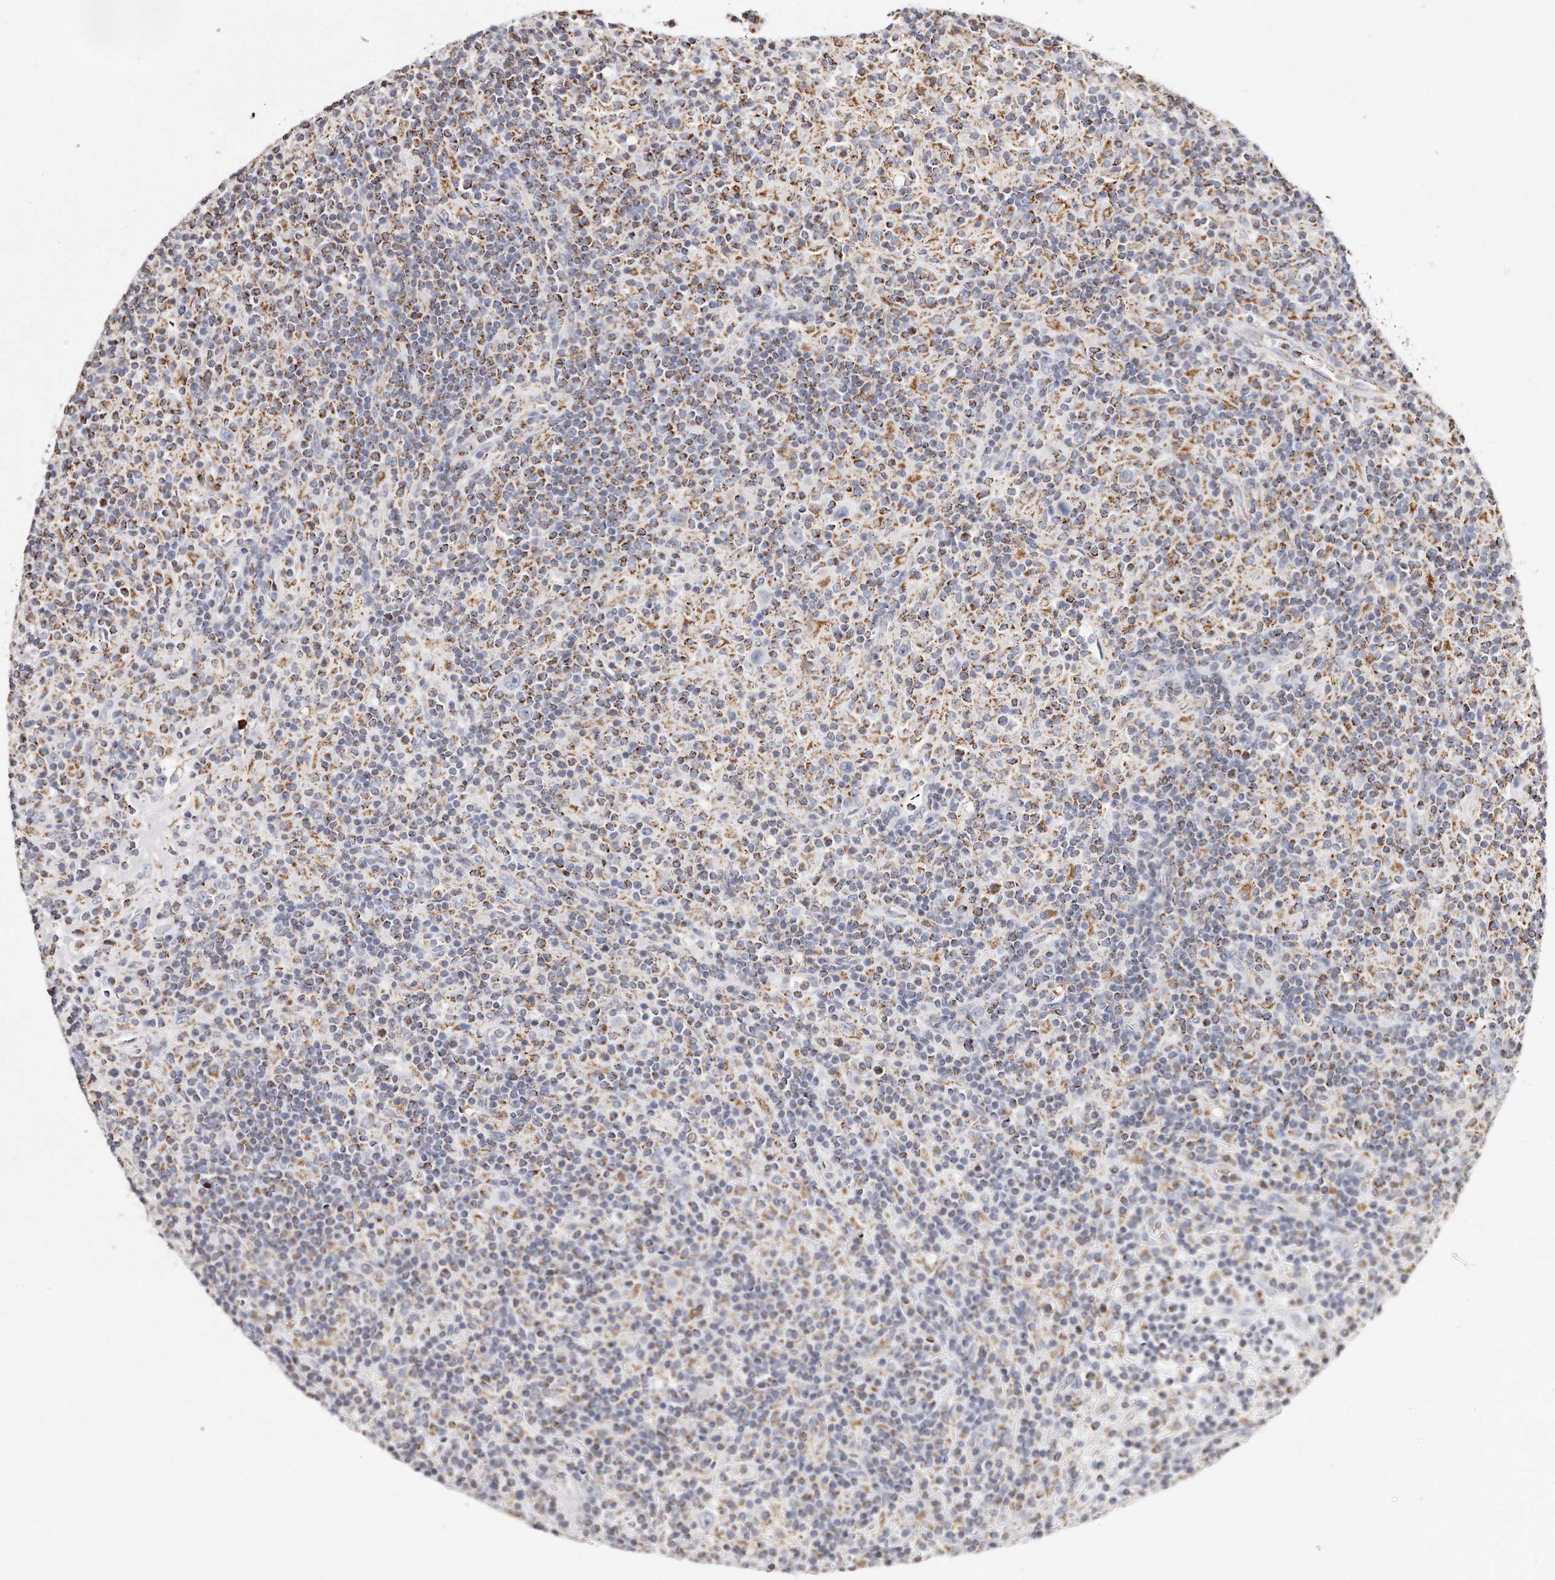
{"staining": {"intensity": "negative", "quantity": "none", "location": "none"}, "tissue": "lymphoma", "cell_type": "Tumor cells", "image_type": "cancer", "snomed": [{"axis": "morphology", "description": "Hodgkin's disease, NOS"}, {"axis": "topography", "description": "Lymph node"}], "caption": "Immunohistochemical staining of human lymphoma displays no significant positivity in tumor cells.", "gene": "RTKN", "patient": {"sex": "male", "age": 70}}